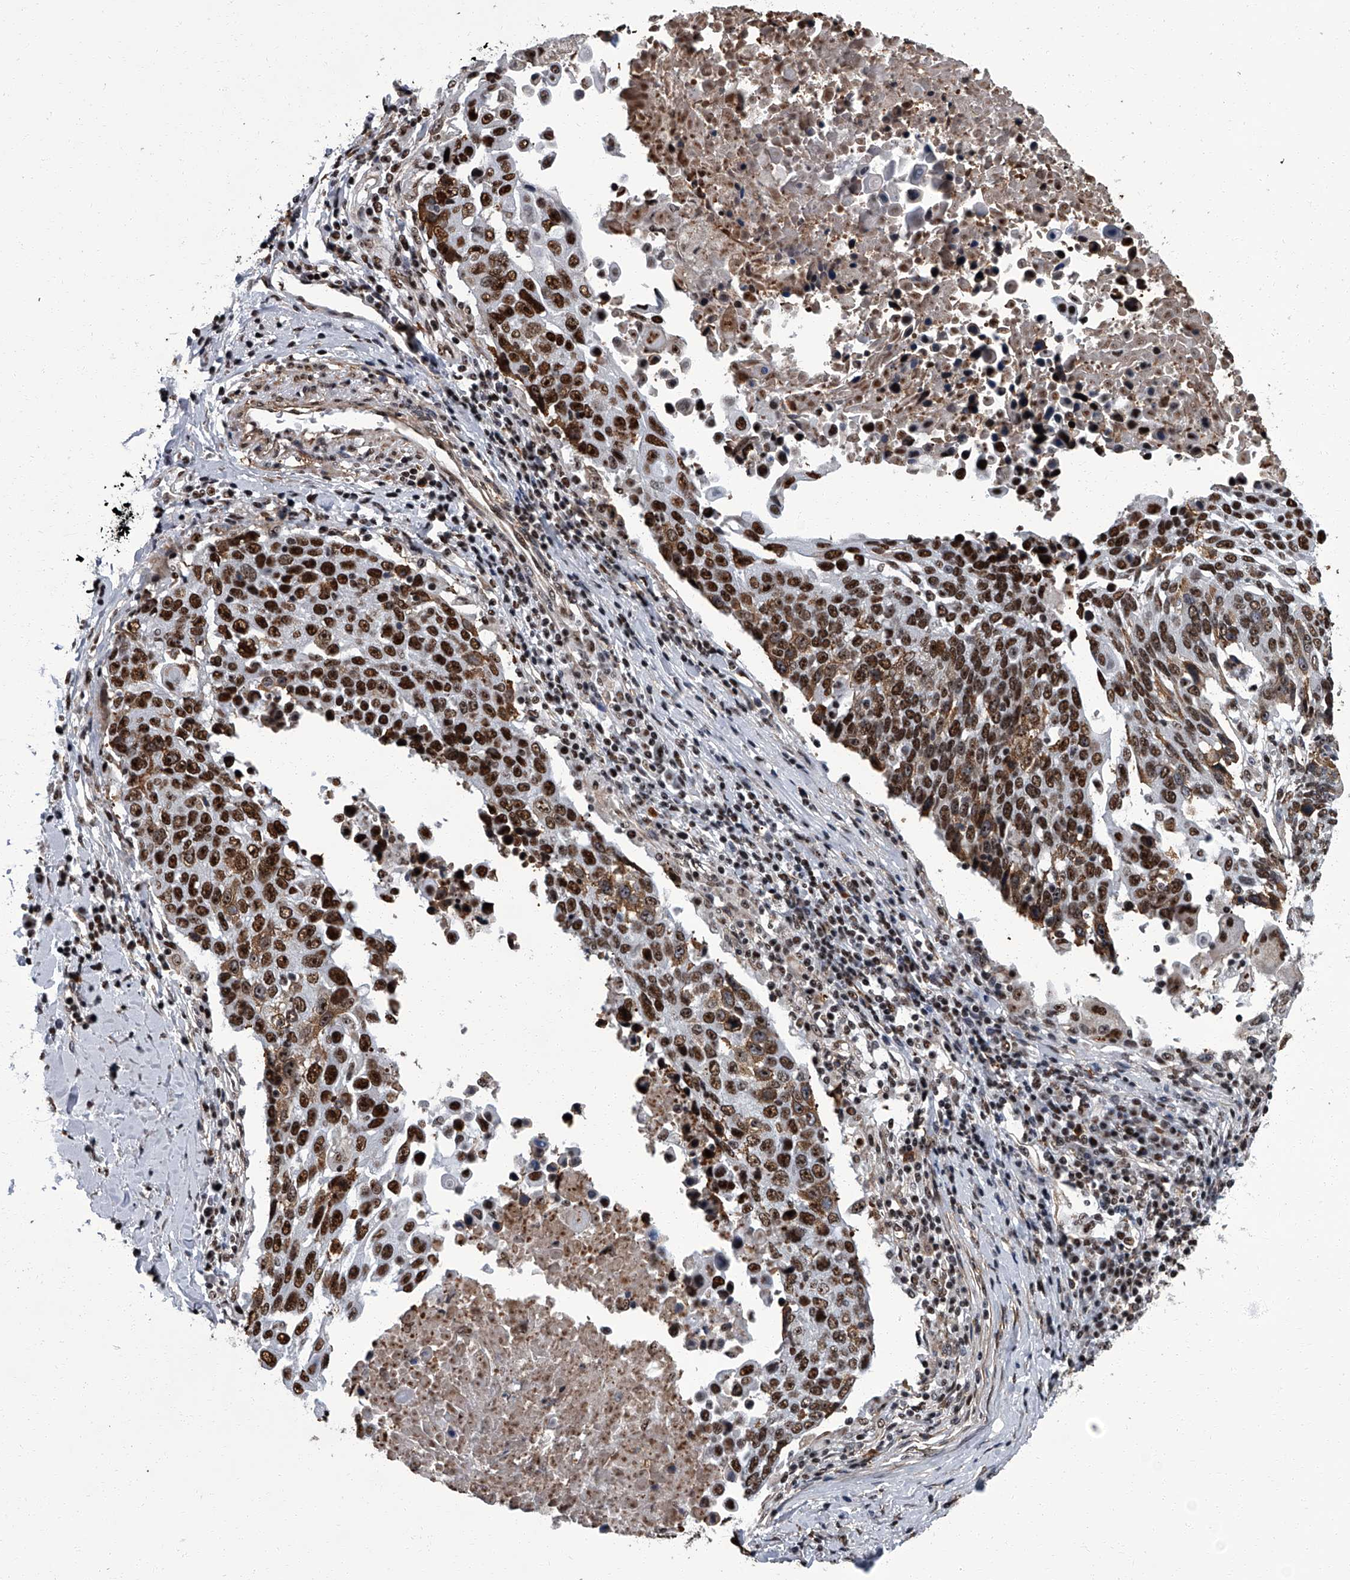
{"staining": {"intensity": "strong", "quantity": ">75%", "location": "nuclear"}, "tissue": "lung cancer", "cell_type": "Tumor cells", "image_type": "cancer", "snomed": [{"axis": "morphology", "description": "Squamous cell carcinoma, NOS"}, {"axis": "topography", "description": "Lung"}], "caption": "Protein staining reveals strong nuclear positivity in approximately >75% of tumor cells in squamous cell carcinoma (lung). (DAB IHC, brown staining for protein, blue staining for nuclei).", "gene": "ZNF518B", "patient": {"sex": "male", "age": 66}}